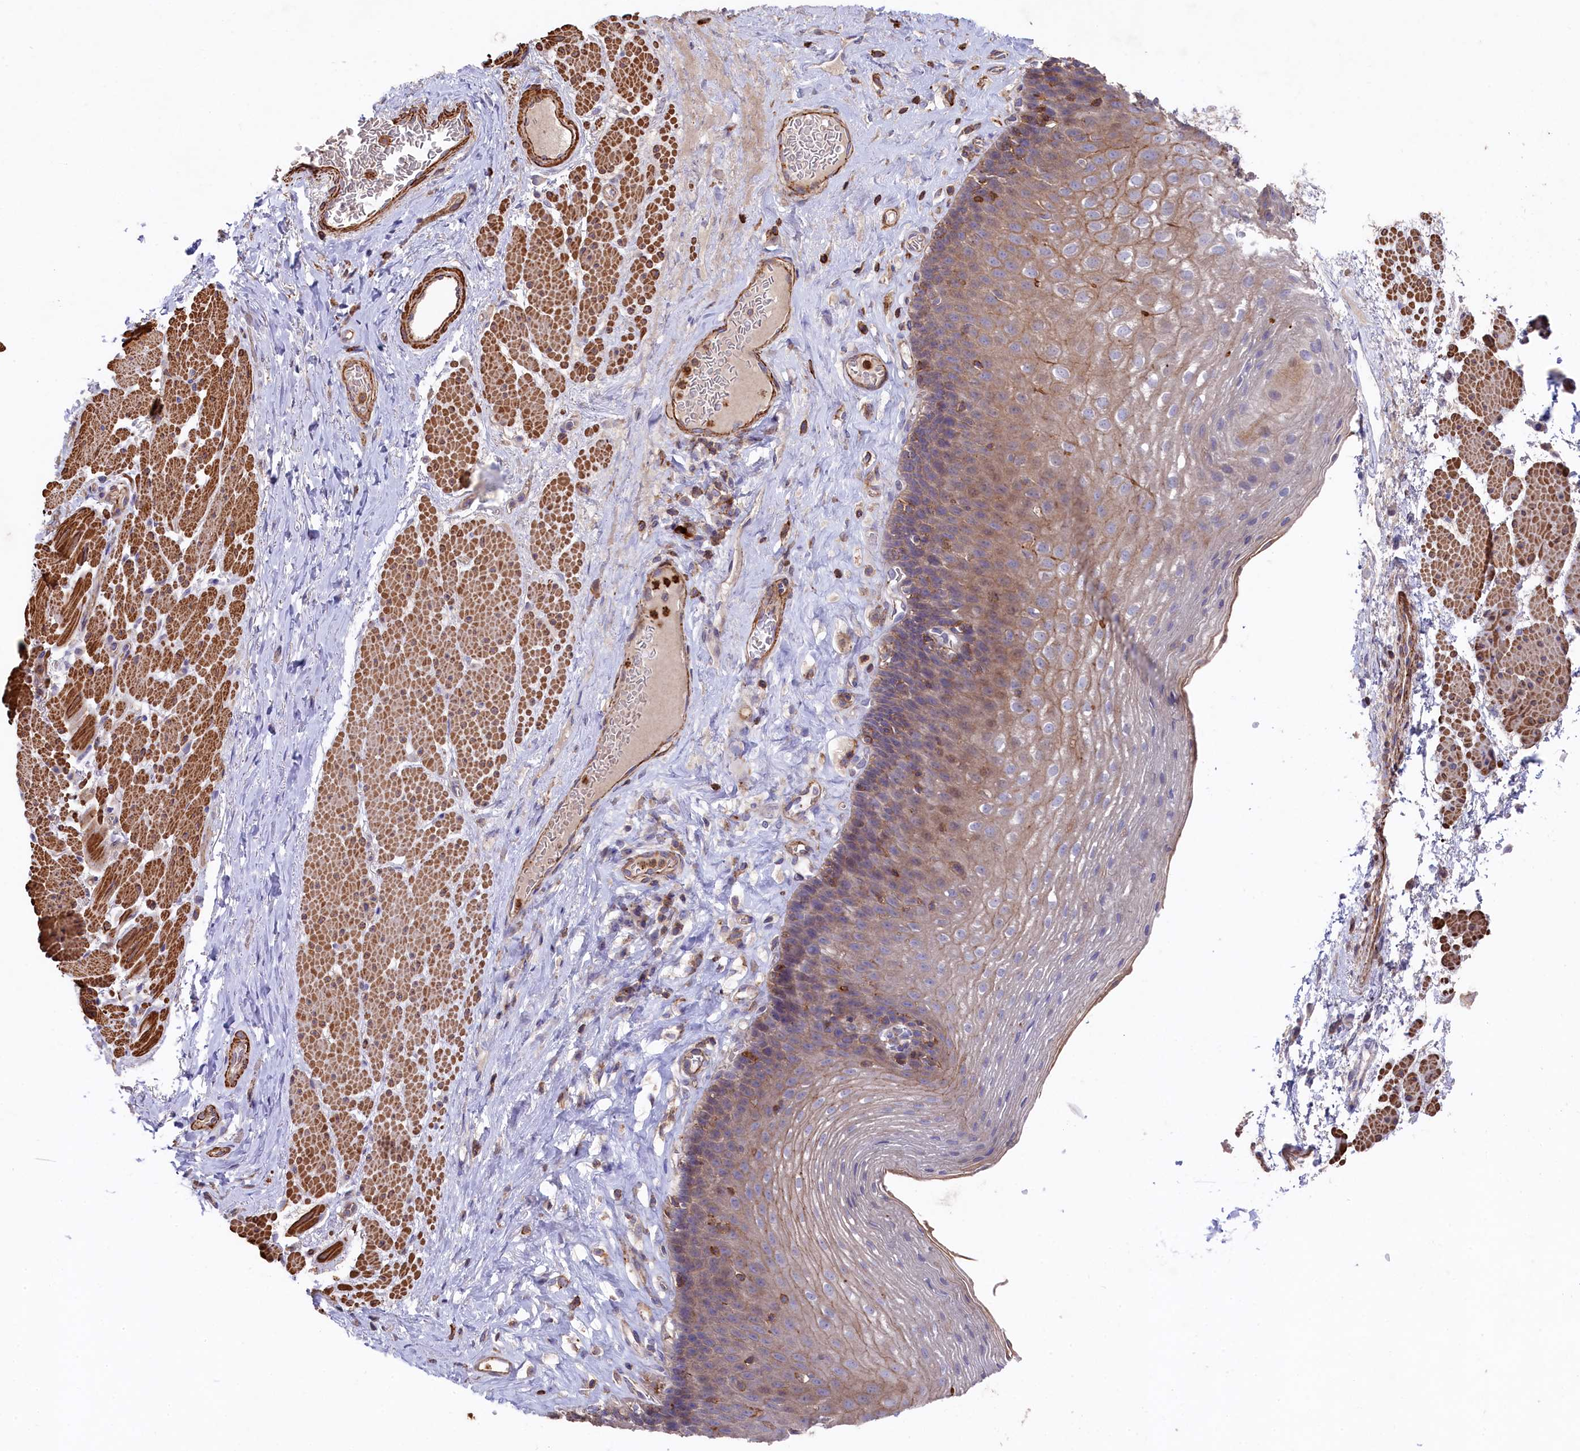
{"staining": {"intensity": "moderate", "quantity": ">75%", "location": "cytoplasmic/membranous"}, "tissue": "esophagus", "cell_type": "Squamous epithelial cells", "image_type": "normal", "snomed": [{"axis": "morphology", "description": "Normal tissue, NOS"}, {"axis": "topography", "description": "Esophagus"}], "caption": "This photomicrograph reveals IHC staining of benign esophagus, with medium moderate cytoplasmic/membranous expression in approximately >75% of squamous epithelial cells.", "gene": "RAPSN", "patient": {"sex": "female", "age": 66}}